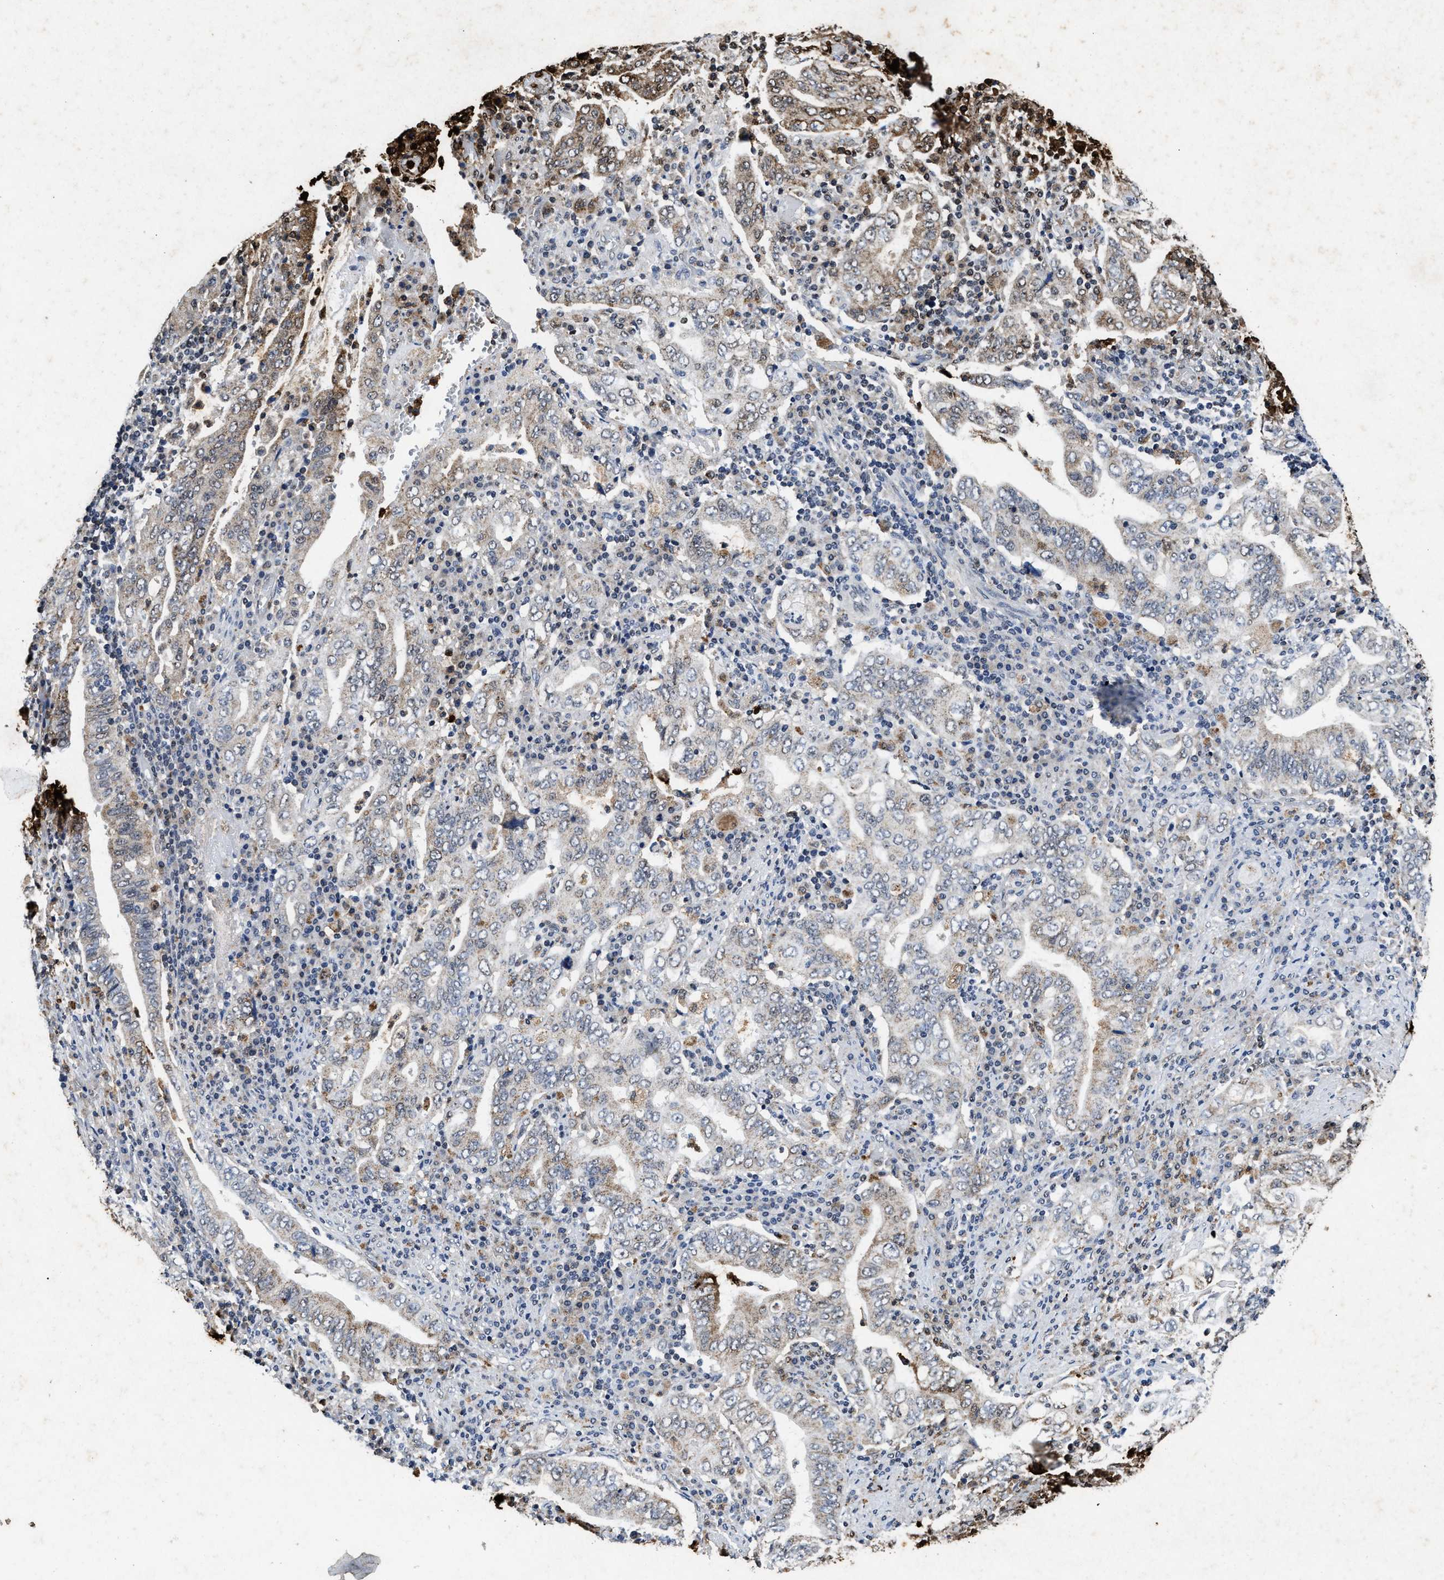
{"staining": {"intensity": "weak", "quantity": "<25%", "location": "cytoplasmic/membranous"}, "tissue": "stomach cancer", "cell_type": "Tumor cells", "image_type": "cancer", "snomed": [{"axis": "morphology", "description": "Normal tissue, NOS"}, {"axis": "morphology", "description": "Adenocarcinoma, NOS"}, {"axis": "topography", "description": "Esophagus"}, {"axis": "topography", "description": "Stomach, upper"}, {"axis": "topography", "description": "Peripheral nerve tissue"}], "caption": "High magnification brightfield microscopy of stomach adenocarcinoma stained with DAB (3,3'-diaminobenzidine) (brown) and counterstained with hematoxylin (blue): tumor cells show no significant expression.", "gene": "ACOX1", "patient": {"sex": "male", "age": 62}}